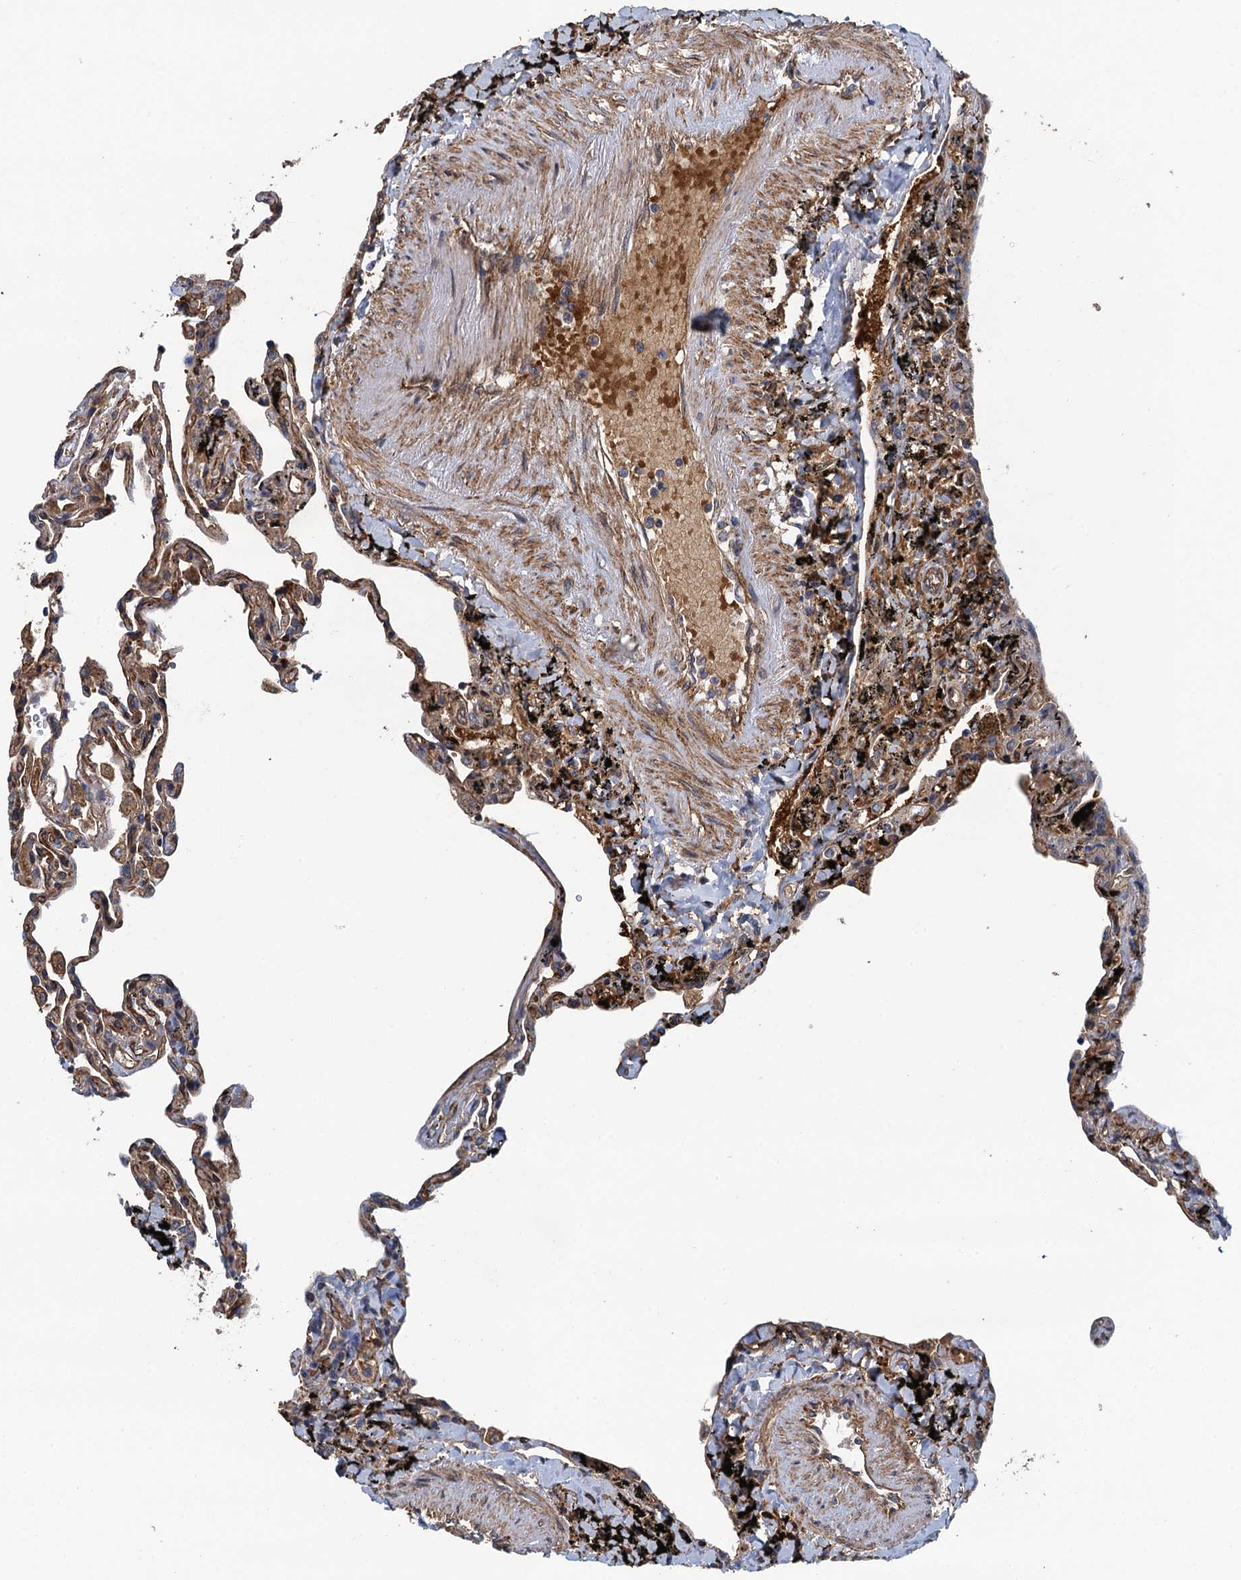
{"staining": {"intensity": "moderate", "quantity": "25%-75%", "location": "cytoplasmic/membranous"}, "tissue": "lung", "cell_type": "Alveolar cells", "image_type": "normal", "snomed": [{"axis": "morphology", "description": "Normal tissue, NOS"}, {"axis": "topography", "description": "Lung"}], "caption": "Lung was stained to show a protein in brown. There is medium levels of moderate cytoplasmic/membranous staining in approximately 25%-75% of alveolar cells. (DAB IHC with brightfield microscopy, high magnification).", "gene": "RSAD2", "patient": {"sex": "male", "age": 59}}